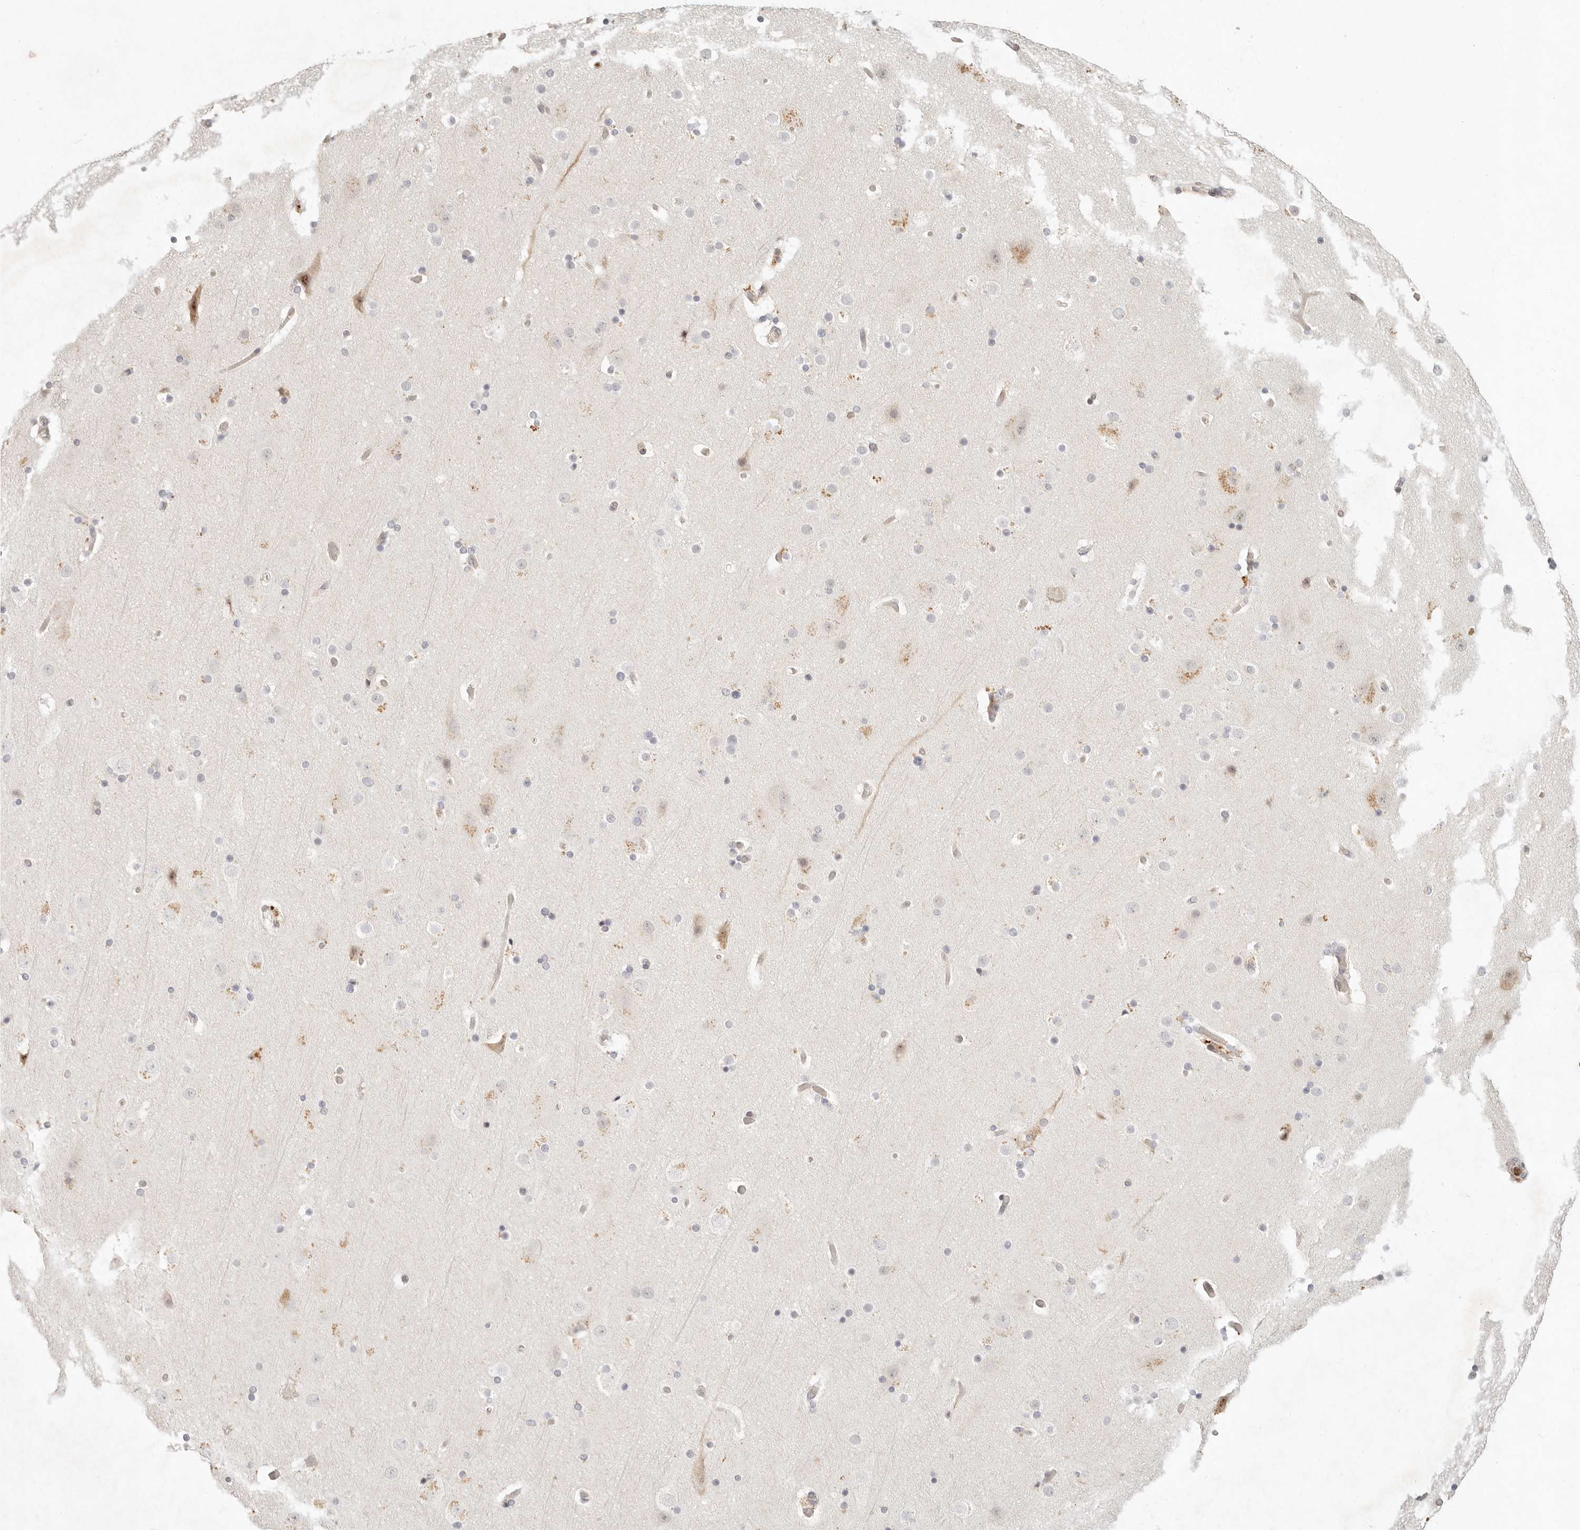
{"staining": {"intensity": "weak", "quantity": "25%-75%", "location": "cytoplasmic/membranous"}, "tissue": "cerebral cortex", "cell_type": "Endothelial cells", "image_type": "normal", "snomed": [{"axis": "morphology", "description": "Normal tissue, NOS"}, {"axis": "topography", "description": "Cerebral cortex"}], "caption": "Immunohistochemical staining of benign cerebral cortex reveals 25%-75% levels of weak cytoplasmic/membranous protein staining in approximately 25%-75% of endothelial cells.", "gene": "C1orf127", "patient": {"sex": "male", "age": 57}}